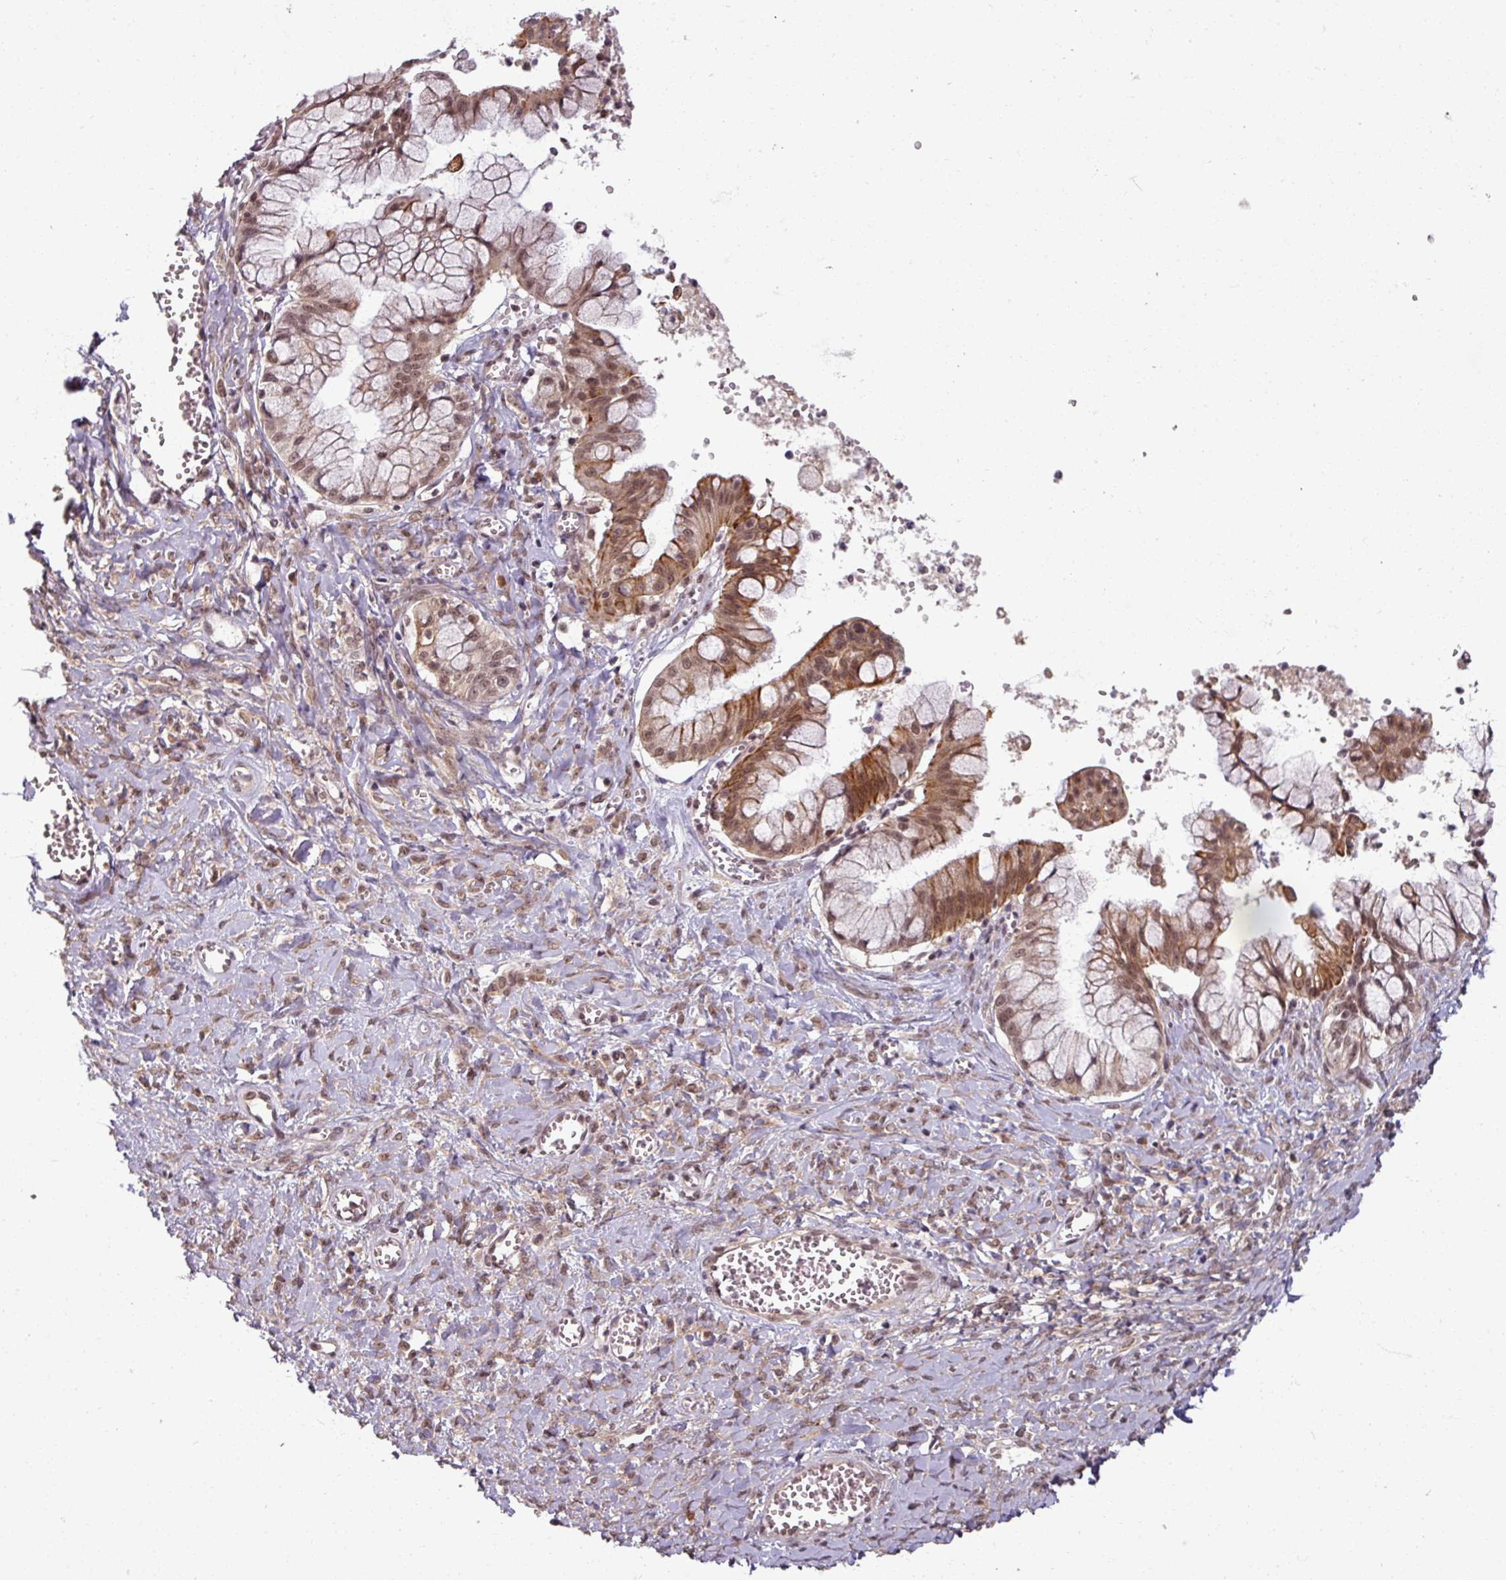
{"staining": {"intensity": "moderate", "quantity": "25%-75%", "location": "cytoplasmic/membranous,nuclear"}, "tissue": "ovarian cancer", "cell_type": "Tumor cells", "image_type": "cancer", "snomed": [{"axis": "morphology", "description": "Cystadenocarcinoma, mucinous, NOS"}, {"axis": "topography", "description": "Ovary"}], "caption": "Immunohistochemistry (IHC) image of mucinous cystadenocarcinoma (ovarian) stained for a protein (brown), which shows medium levels of moderate cytoplasmic/membranous and nuclear staining in approximately 25%-75% of tumor cells.", "gene": "POLR2G", "patient": {"sex": "female", "age": 70}}